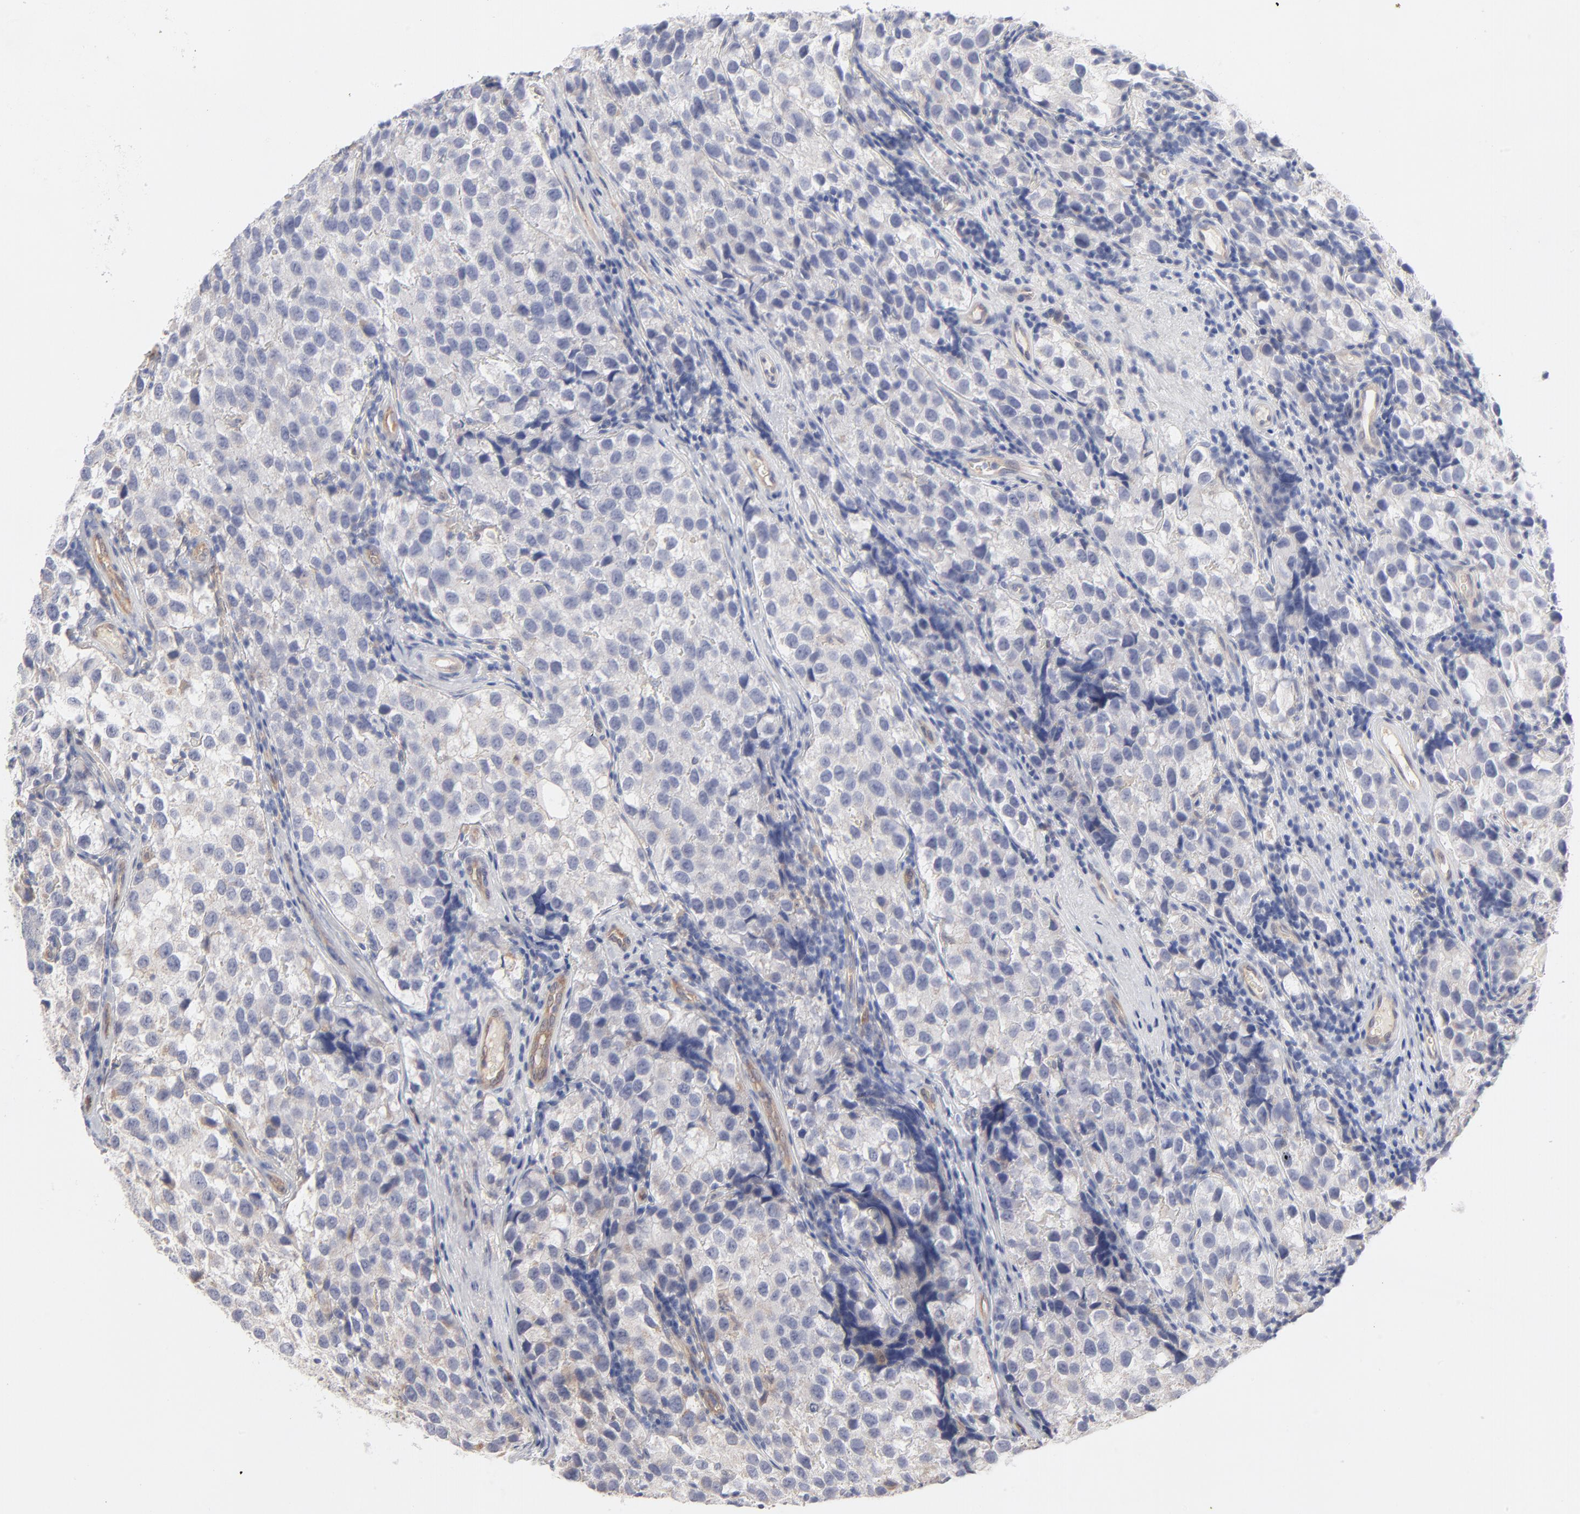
{"staining": {"intensity": "negative", "quantity": "none", "location": "none"}, "tissue": "testis cancer", "cell_type": "Tumor cells", "image_type": "cancer", "snomed": [{"axis": "morphology", "description": "Seminoma, NOS"}, {"axis": "topography", "description": "Testis"}], "caption": "The photomicrograph reveals no significant positivity in tumor cells of testis cancer (seminoma).", "gene": "ARRB1", "patient": {"sex": "male", "age": 39}}